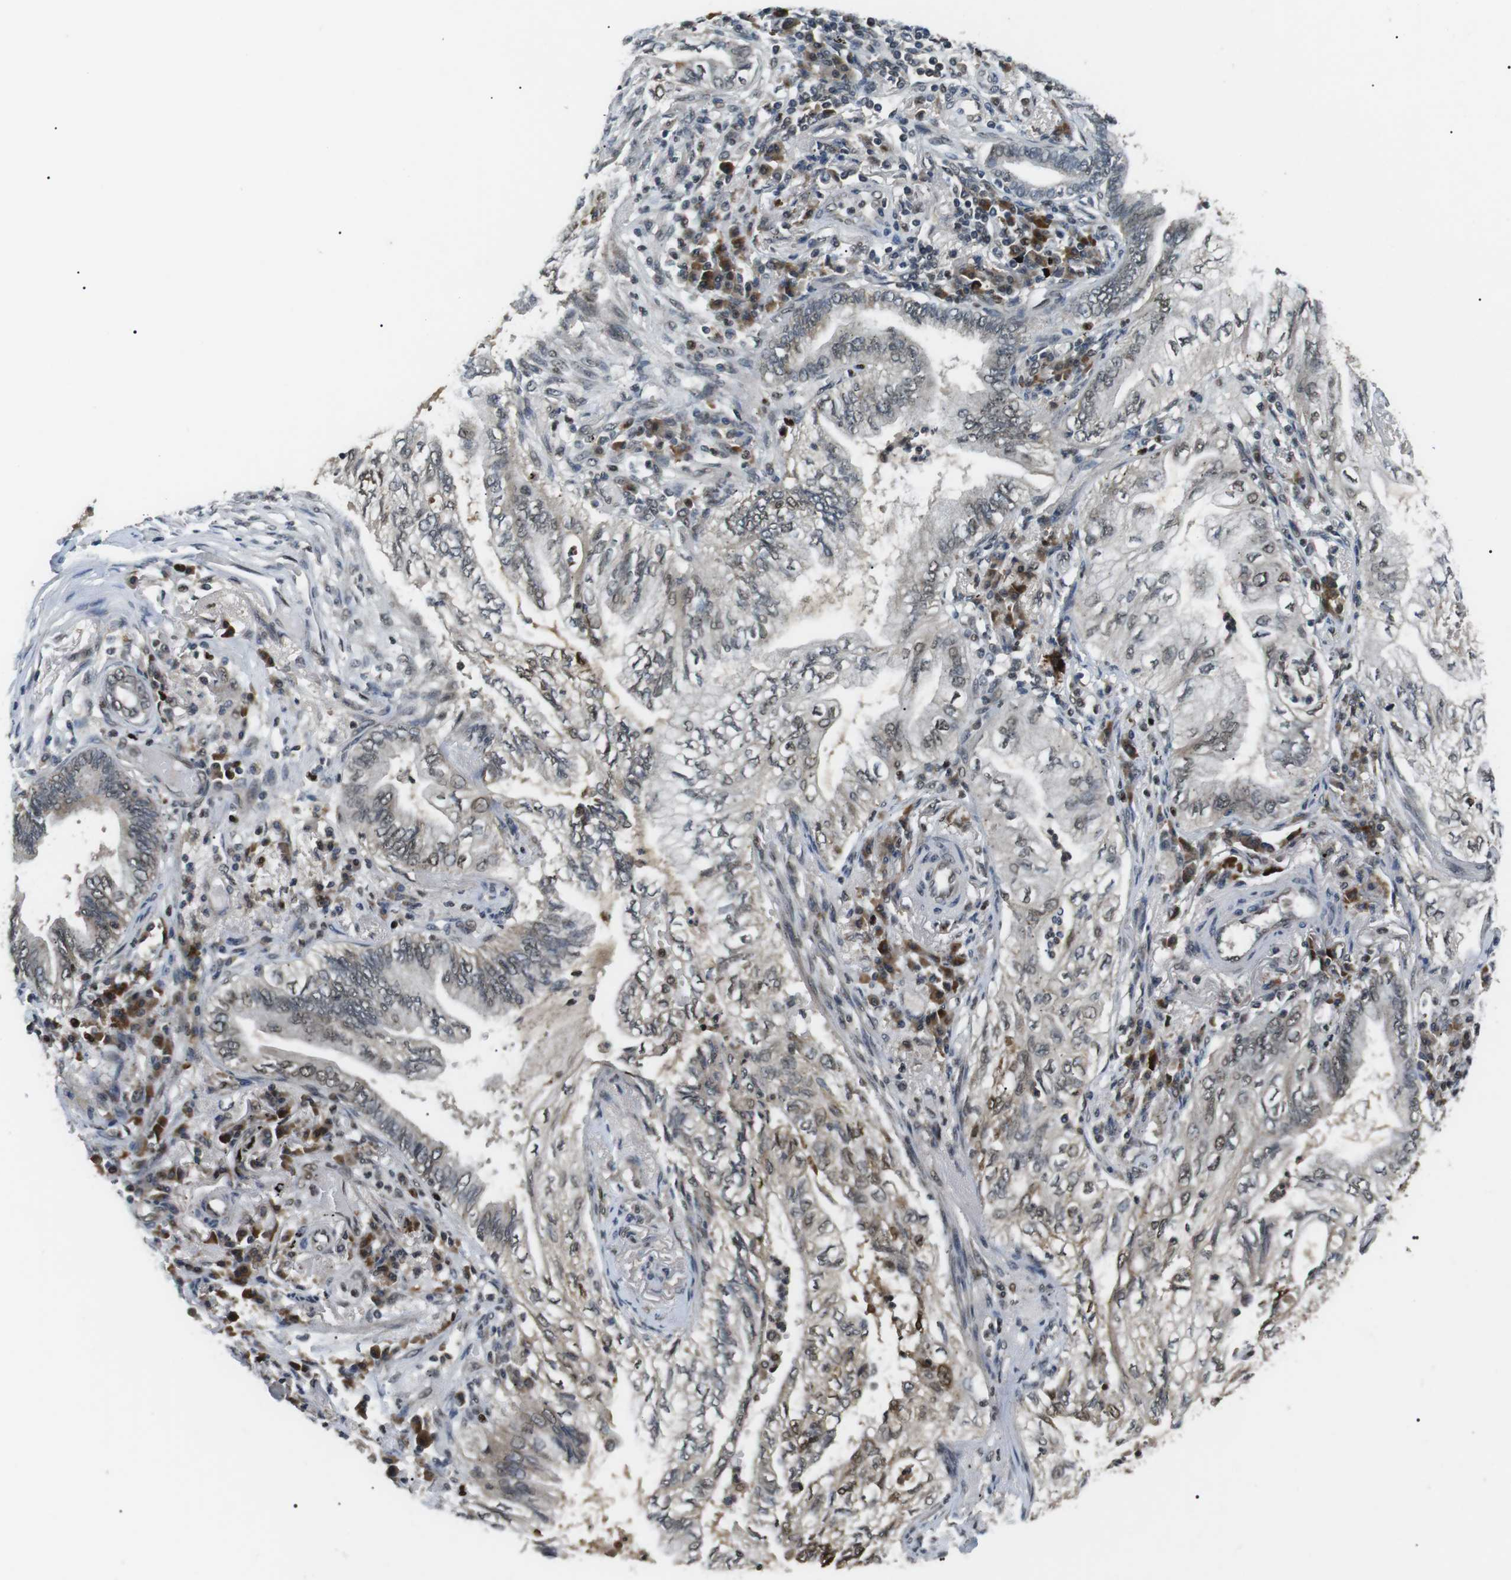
{"staining": {"intensity": "moderate", "quantity": "25%-75%", "location": "cytoplasmic/membranous,nuclear"}, "tissue": "lung cancer", "cell_type": "Tumor cells", "image_type": "cancer", "snomed": [{"axis": "morphology", "description": "Normal tissue, NOS"}, {"axis": "morphology", "description": "Adenocarcinoma, NOS"}, {"axis": "topography", "description": "Bronchus"}, {"axis": "topography", "description": "Lung"}], "caption": "Lung cancer (adenocarcinoma) was stained to show a protein in brown. There is medium levels of moderate cytoplasmic/membranous and nuclear expression in about 25%-75% of tumor cells.", "gene": "ORAI3", "patient": {"sex": "female", "age": 70}}